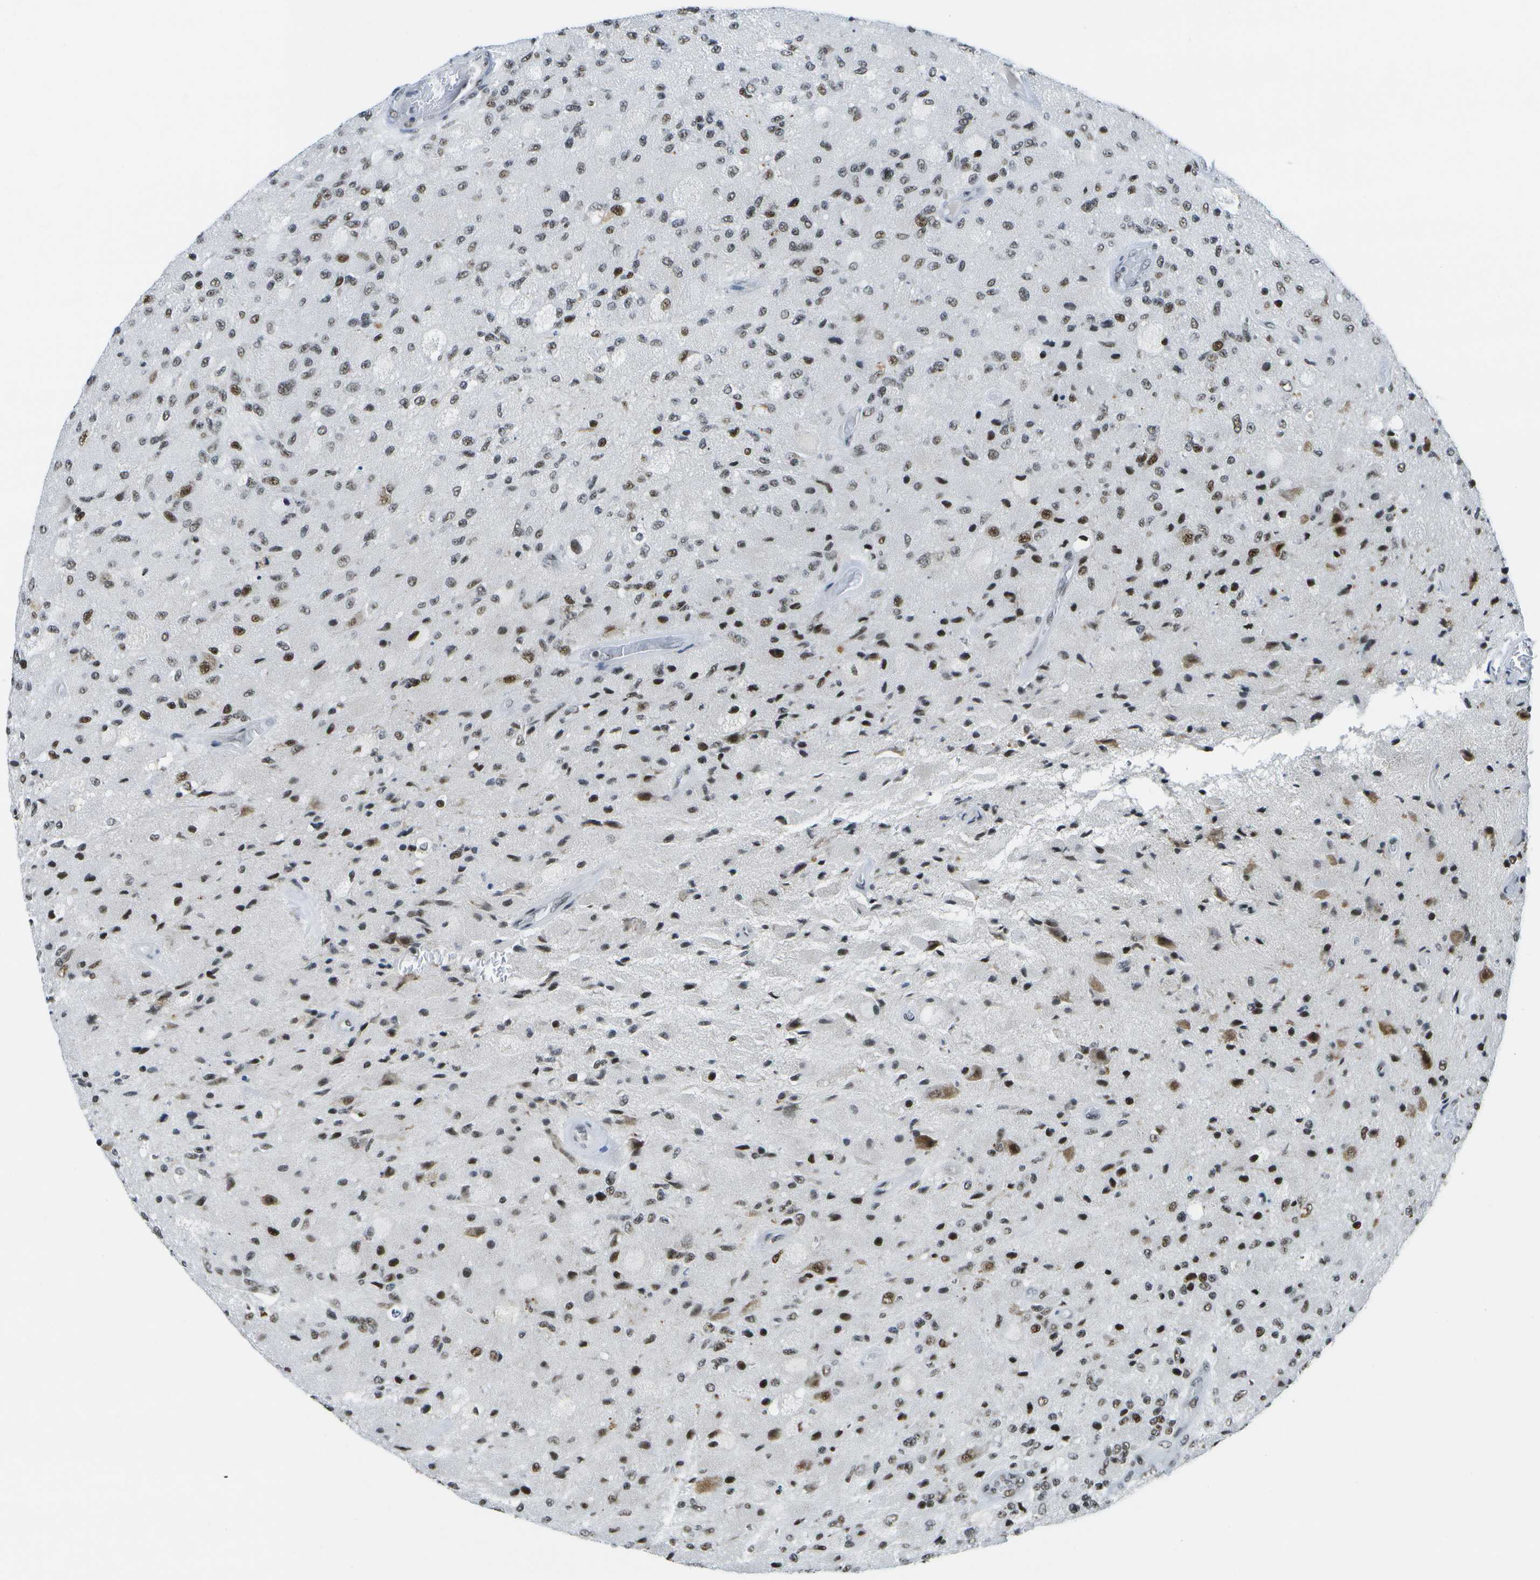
{"staining": {"intensity": "moderate", "quantity": "25%-75%", "location": "nuclear"}, "tissue": "glioma", "cell_type": "Tumor cells", "image_type": "cancer", "snomed": [{"axis": "morphology", "description": "Normal tissue, NOS"}, {"axis": "morphology", "description": "Glioma, malignant, High grade"}, {"axis": "topography", "description": "Cerebral cortex"}], "caption": "A brown stain shows moderate nuclear expression of a protein in human malignant glioma (high-grade) tumor cells.", "gene": "NSRP1", "patient": {"sex": "male", "age": 77}}